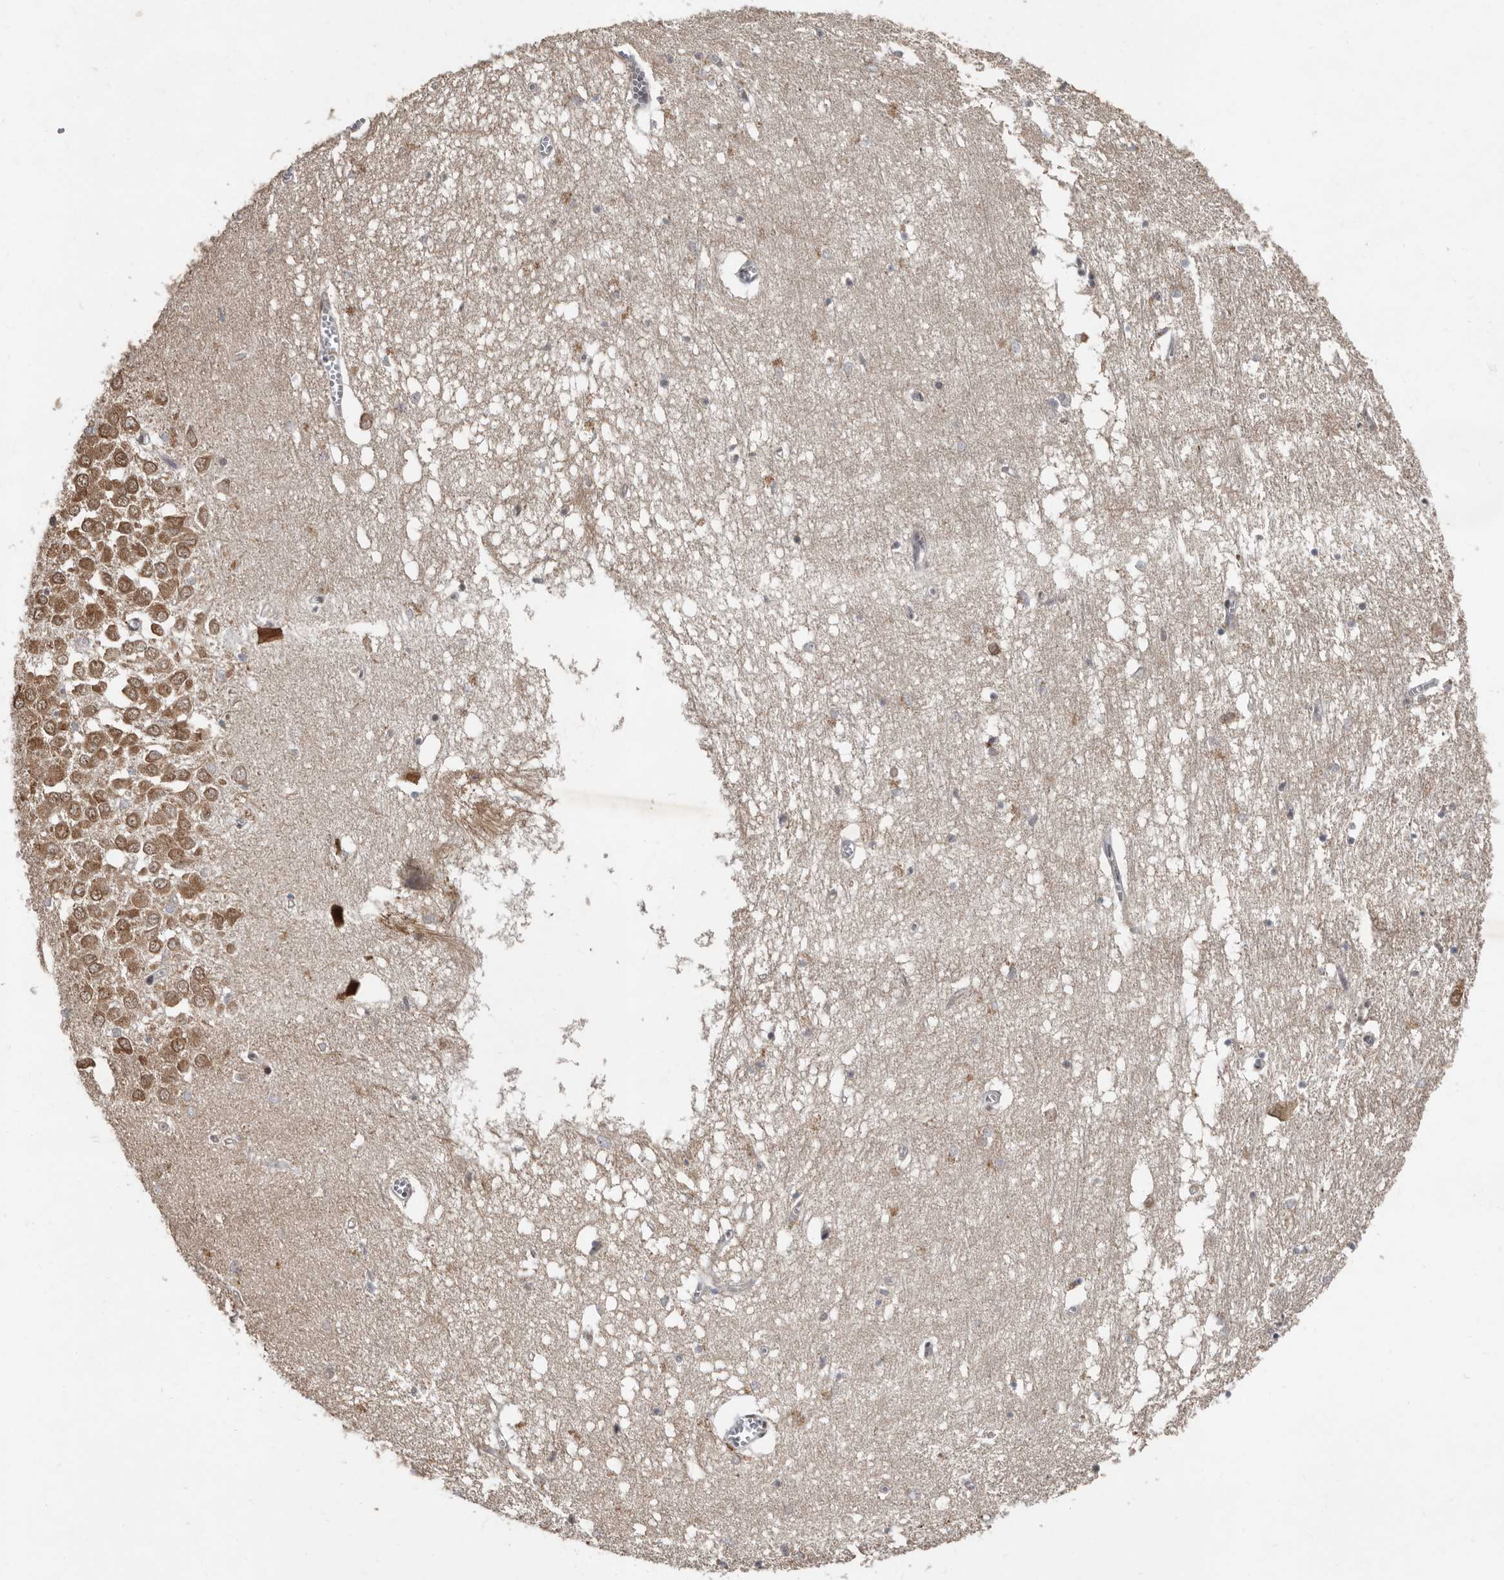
{"staining": {"intensity": "strong", "quantity": "<25%", "location": "nuclear"}, "tissue": "hippocampus", "cell_type": "Glial cells", "image_type": "normal", "snomed": [{"axis": "morphology", "description": "Normal tissue, NOS"}, {"axis": "topography", "description": "Hippocampus"}], "caption": "Brown immunohistochemical staining in benign human hippocampus reveals strong nuclear positivity in approximately <25% of glial cells. Using DAB (3,3'-diaminobenzidine) (brown) and hematoxylin (blue) stains, captured at high magnification using brightfield microscopy.", "gene": "LRGUK", "patient": {"sex": "male", "age": 70}}